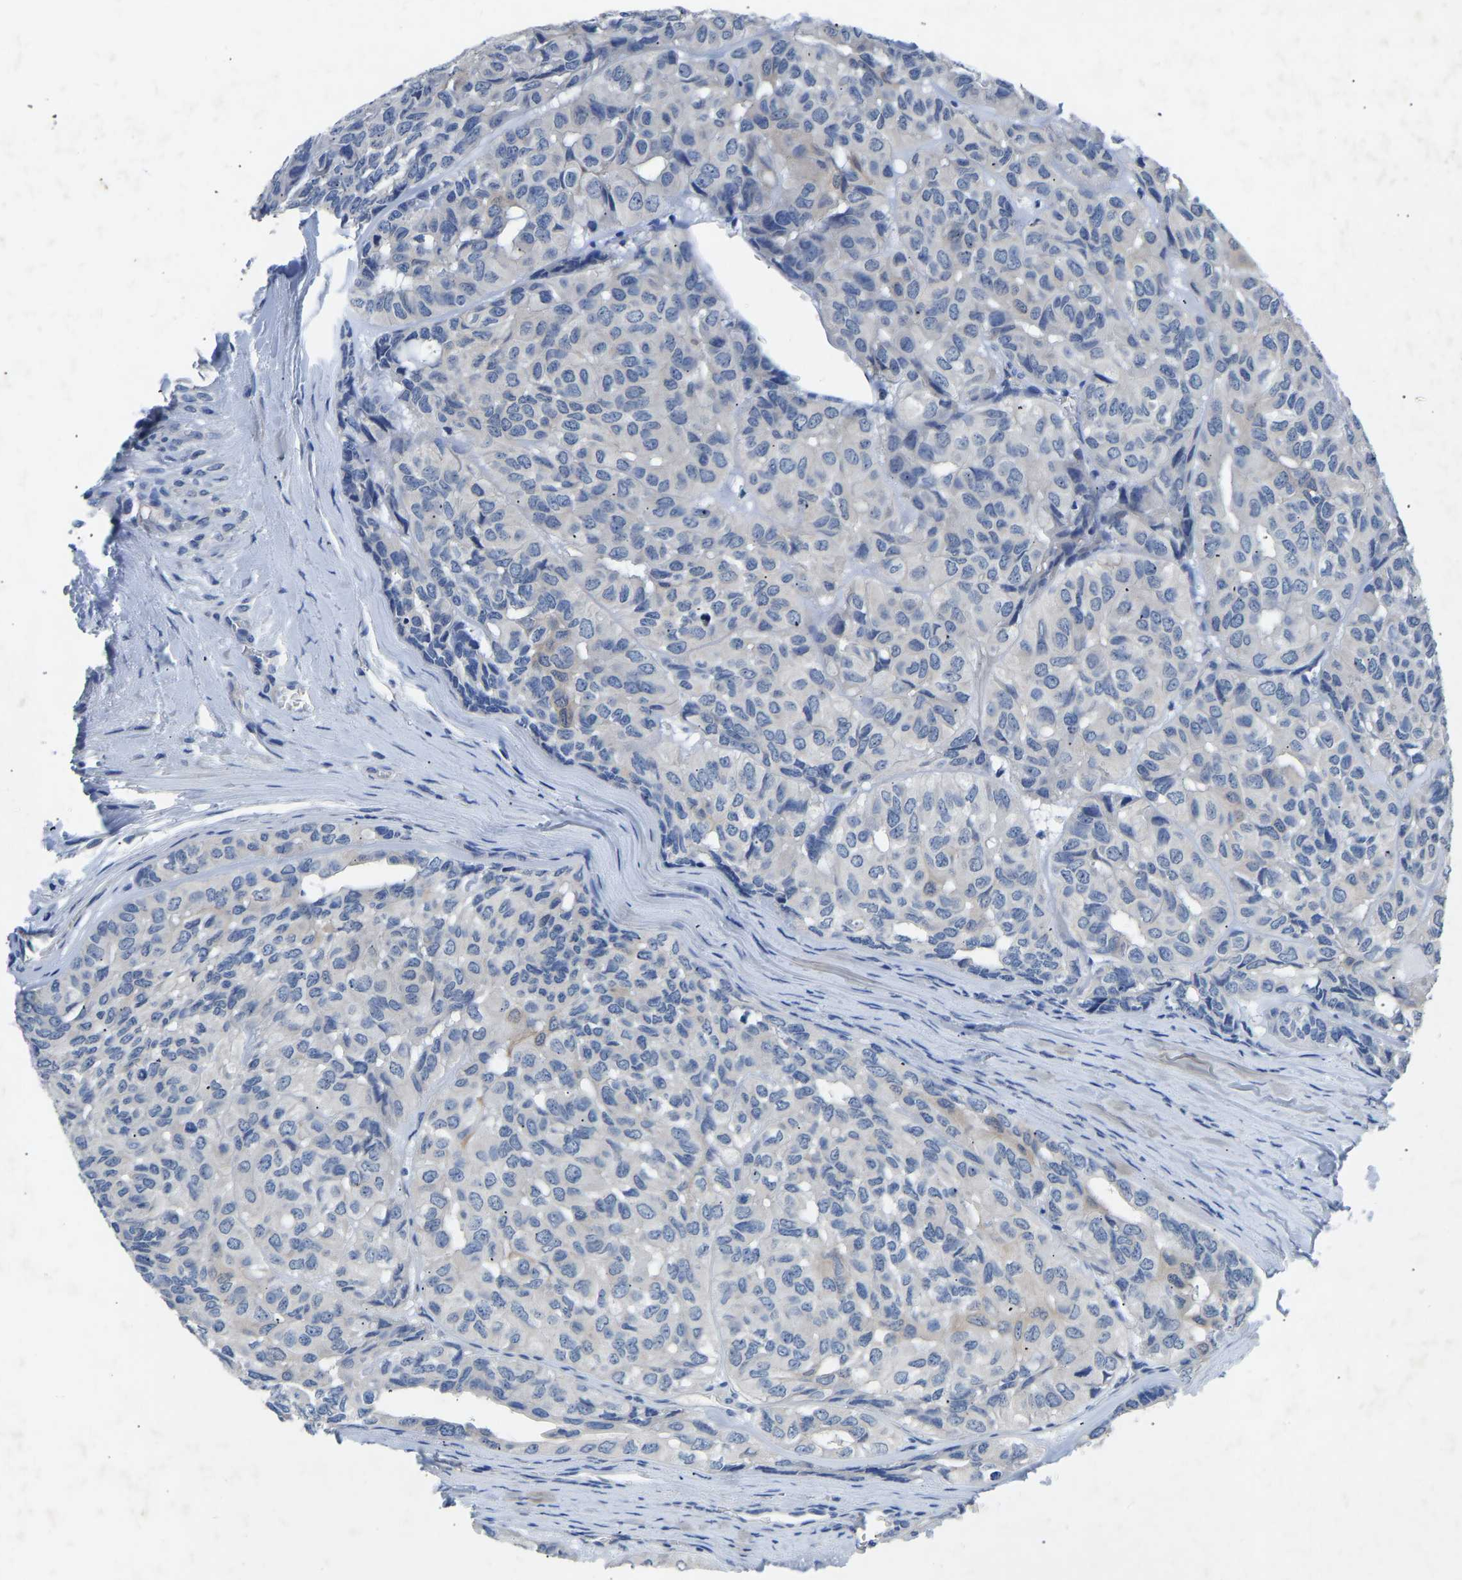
{"staining": {"intensity": "negative", "quantity": "none", "location": "none"}, "tissue": "head and neck cancer", "cell_type": "Tumor cells", "image_type": "cancer", "snomed": [{"axis": "morphology", "description": "Adenocarcinoma, NOS"}, {"axis": "topography", "description": "Salivary gland, NOS"}, {"axis": "topography", "description": "Head-Neck"}], "caption": "Immunohistochemical staining of human head and neck cancer demonstrates no significant positivity in tumor cells. (Stains: DAB immunohistochemistry (IHC) with hematoxylin counter stain, Microscopy: brightfield microscopy at high magnification).", "gene": "RBP1", "patient": {"sex": "female", "age": 76}}